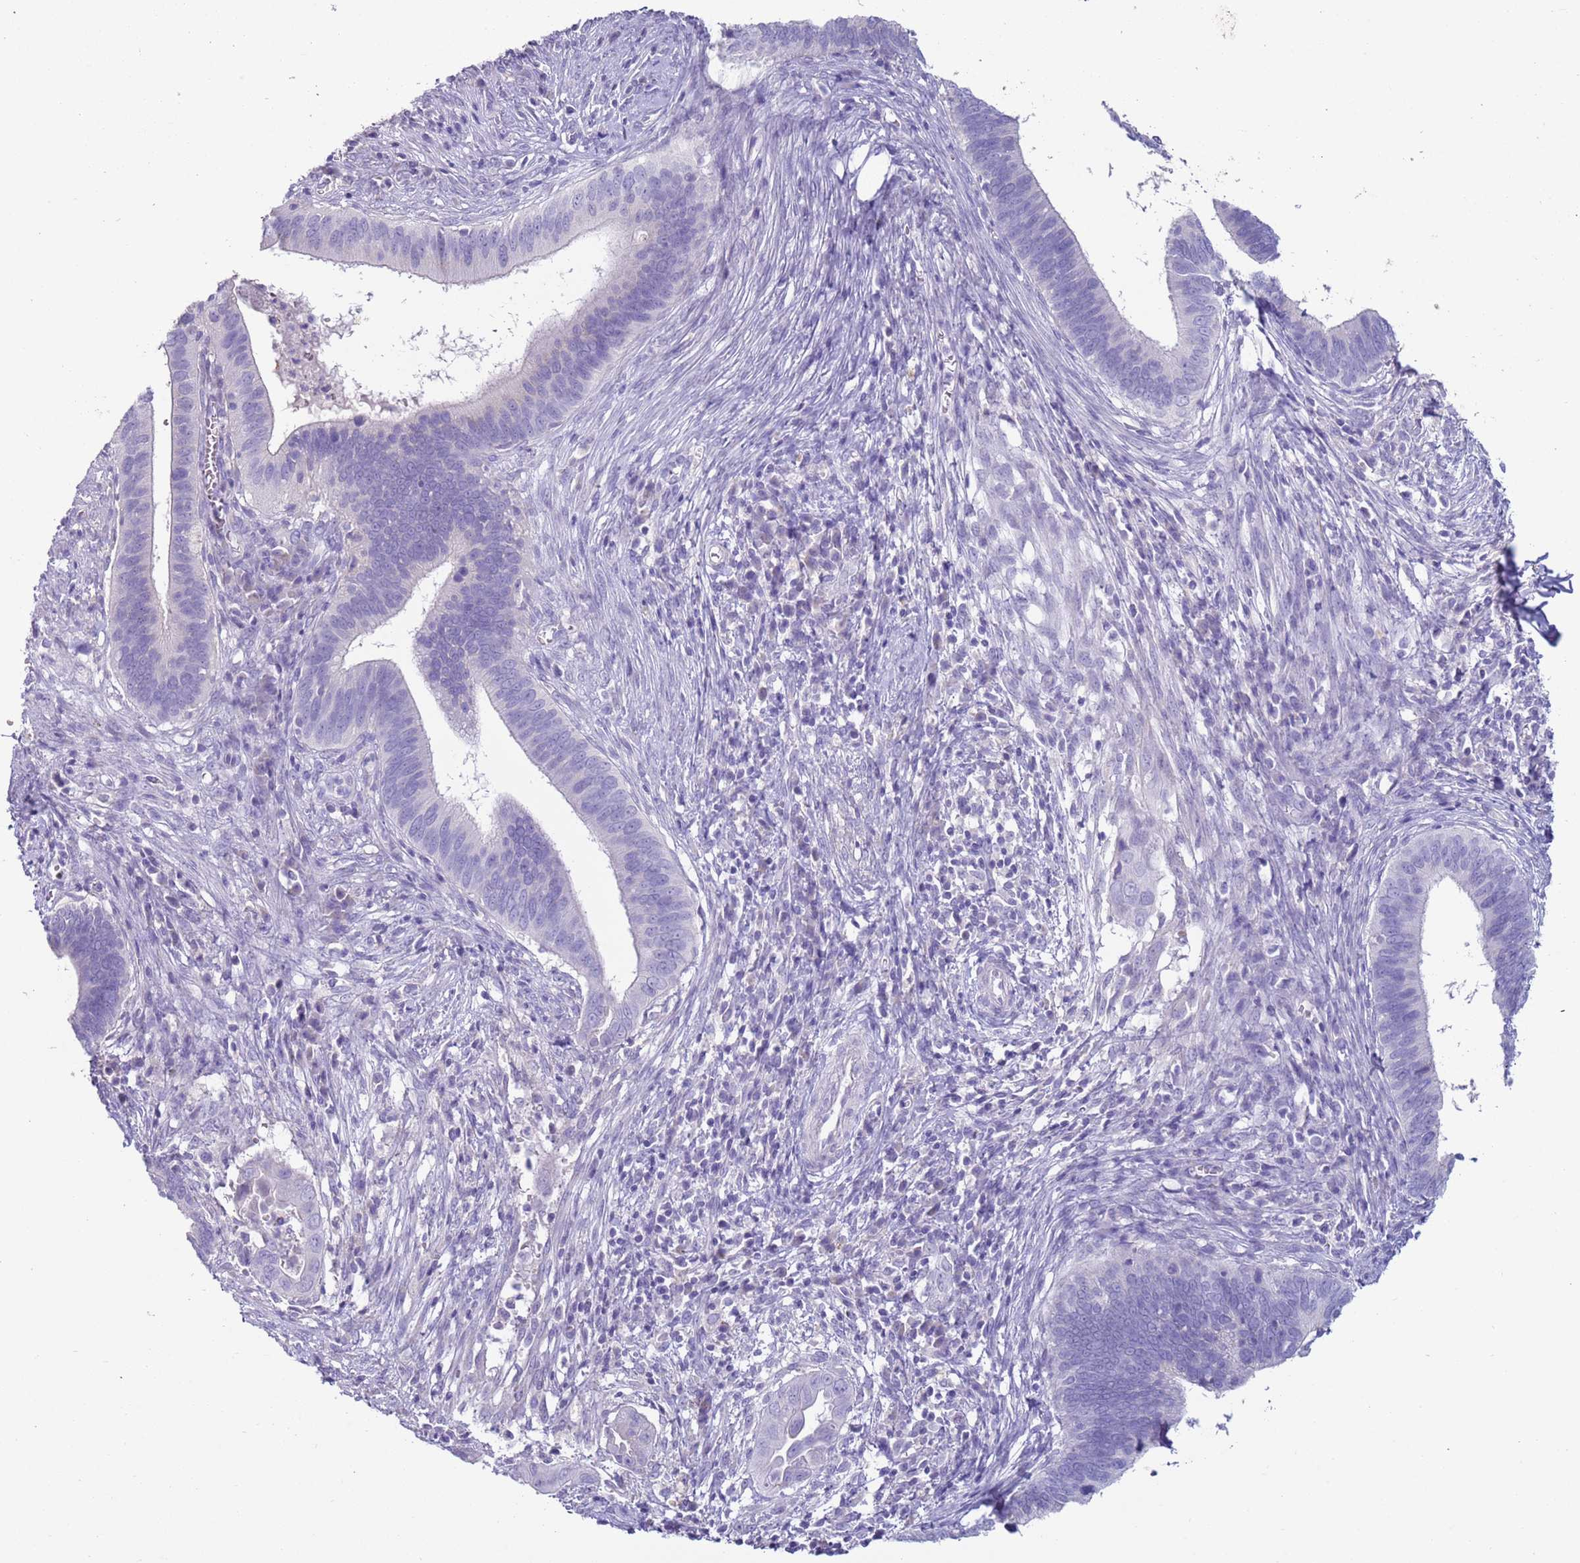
{"staining": {"intensity": "negative", "quantity": "none", "location": "none"}, "tissue": "cervical cancer", "cell_type": "Tumor cells", "image_type": "cancer", "snomed": [{"axis": "morphology", "description": "Adenocarcinoma, NOS"}, {"axis": "topography", "description": "Cervix"}], "caption": "Tumor cells show no significant protein expression in adenocarcinoma (cervical).", "gene": "NPAP1", "patient": {"sex": "female", "age": 42}}